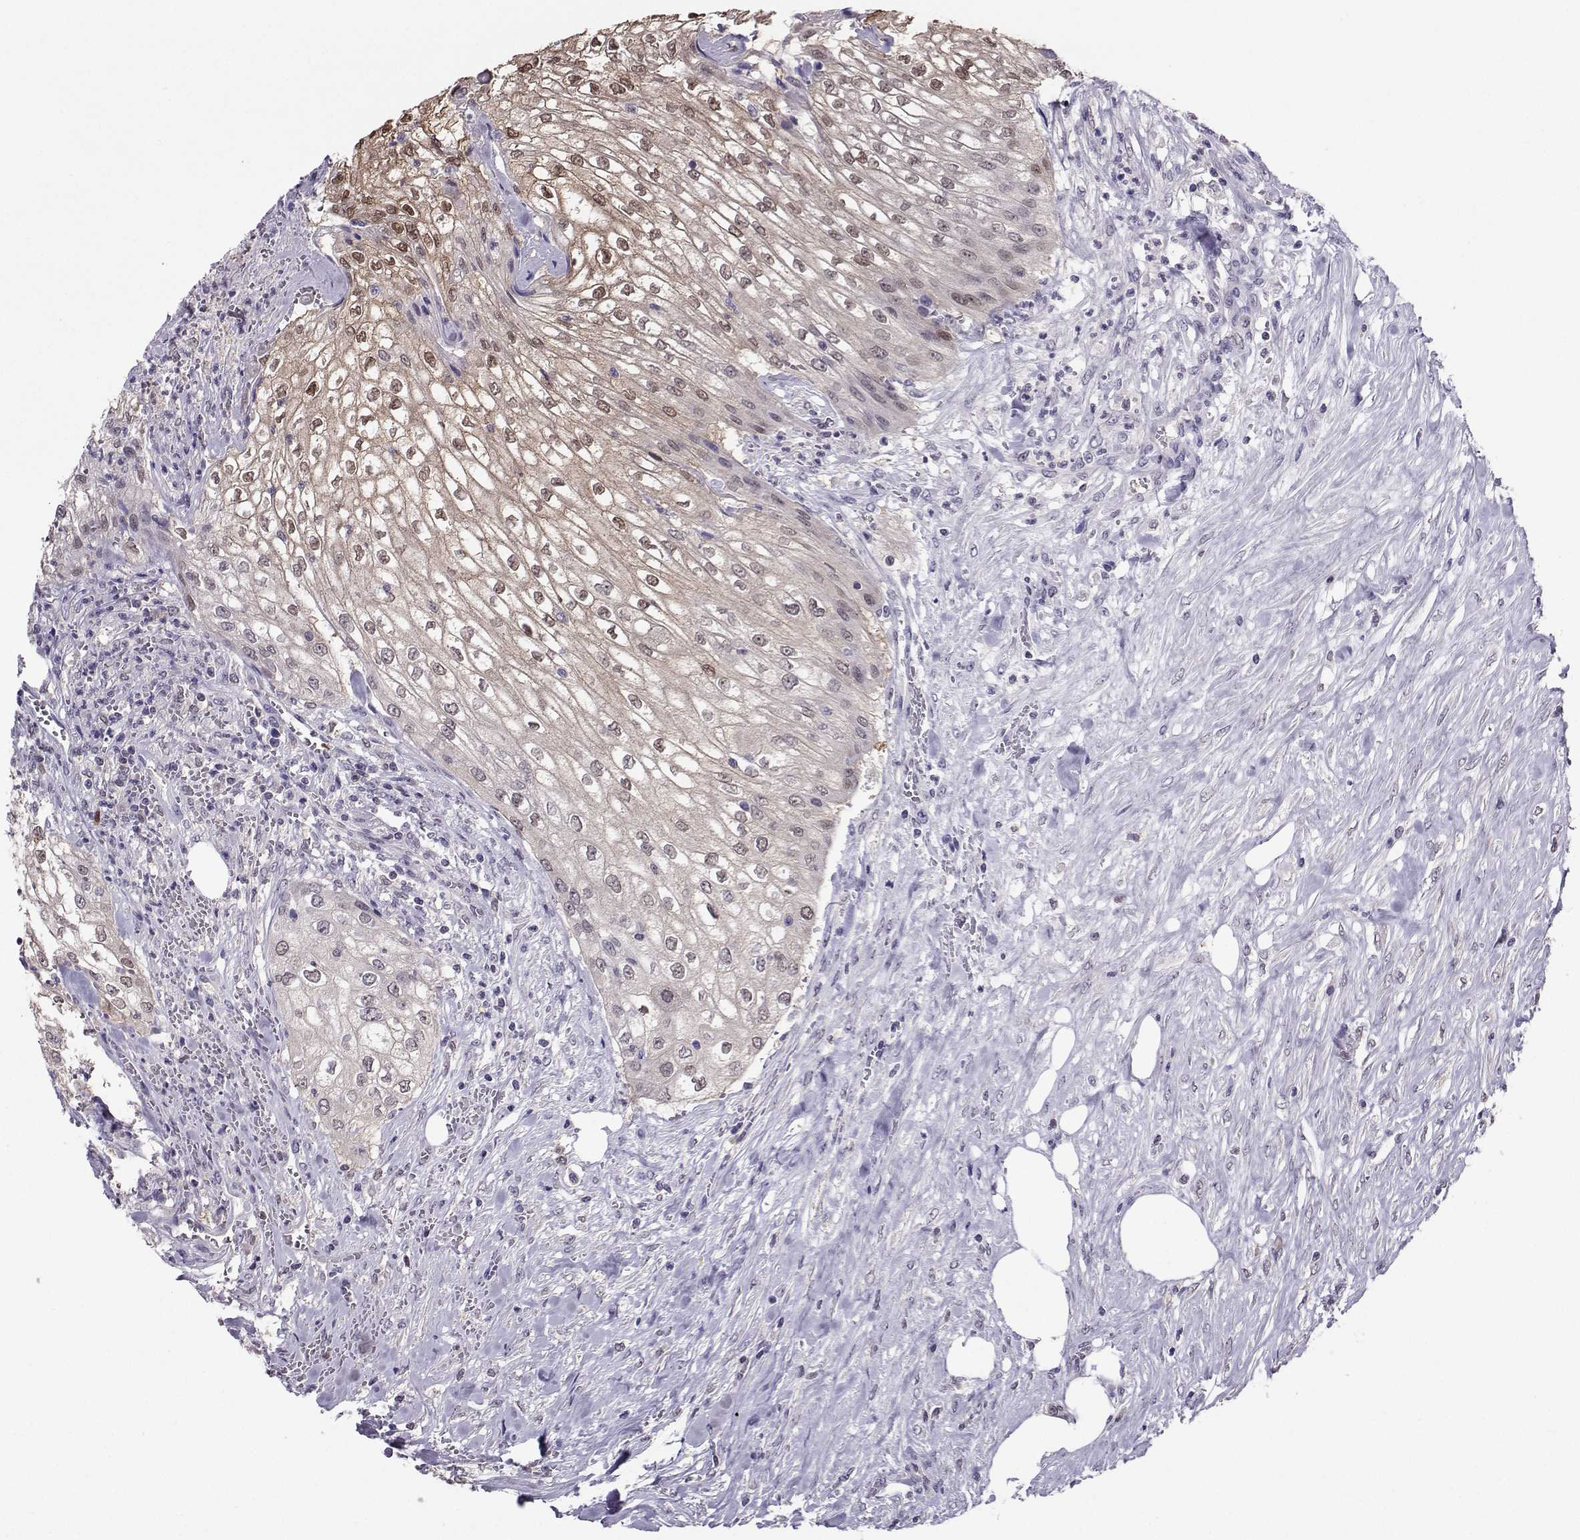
{"staining": {"intensity": "weak", "quantity": "25%-75%", "location": "cytoplasmic/membranous,nuclear"}, "tissue": "urothelial cancer", "cell_type": "Tumor cells", "image_type": "cancer", "snomed": [{"axis": "morphology", "description": "Urothelial carcinoma, High grade"}, {"axis": "topography", "description": "Urinary bladder"}], "caption": "IHC histopathology image of human urothelial carcinoma (high-grade) stained for a protein (brown), which demonstrates low levels of weak cytoplasmic/membranous and nuclear staining in about 25%-75% of tumor cells.", "gene": "PGK1", "patient": {"sex": "male", "age": 62}}